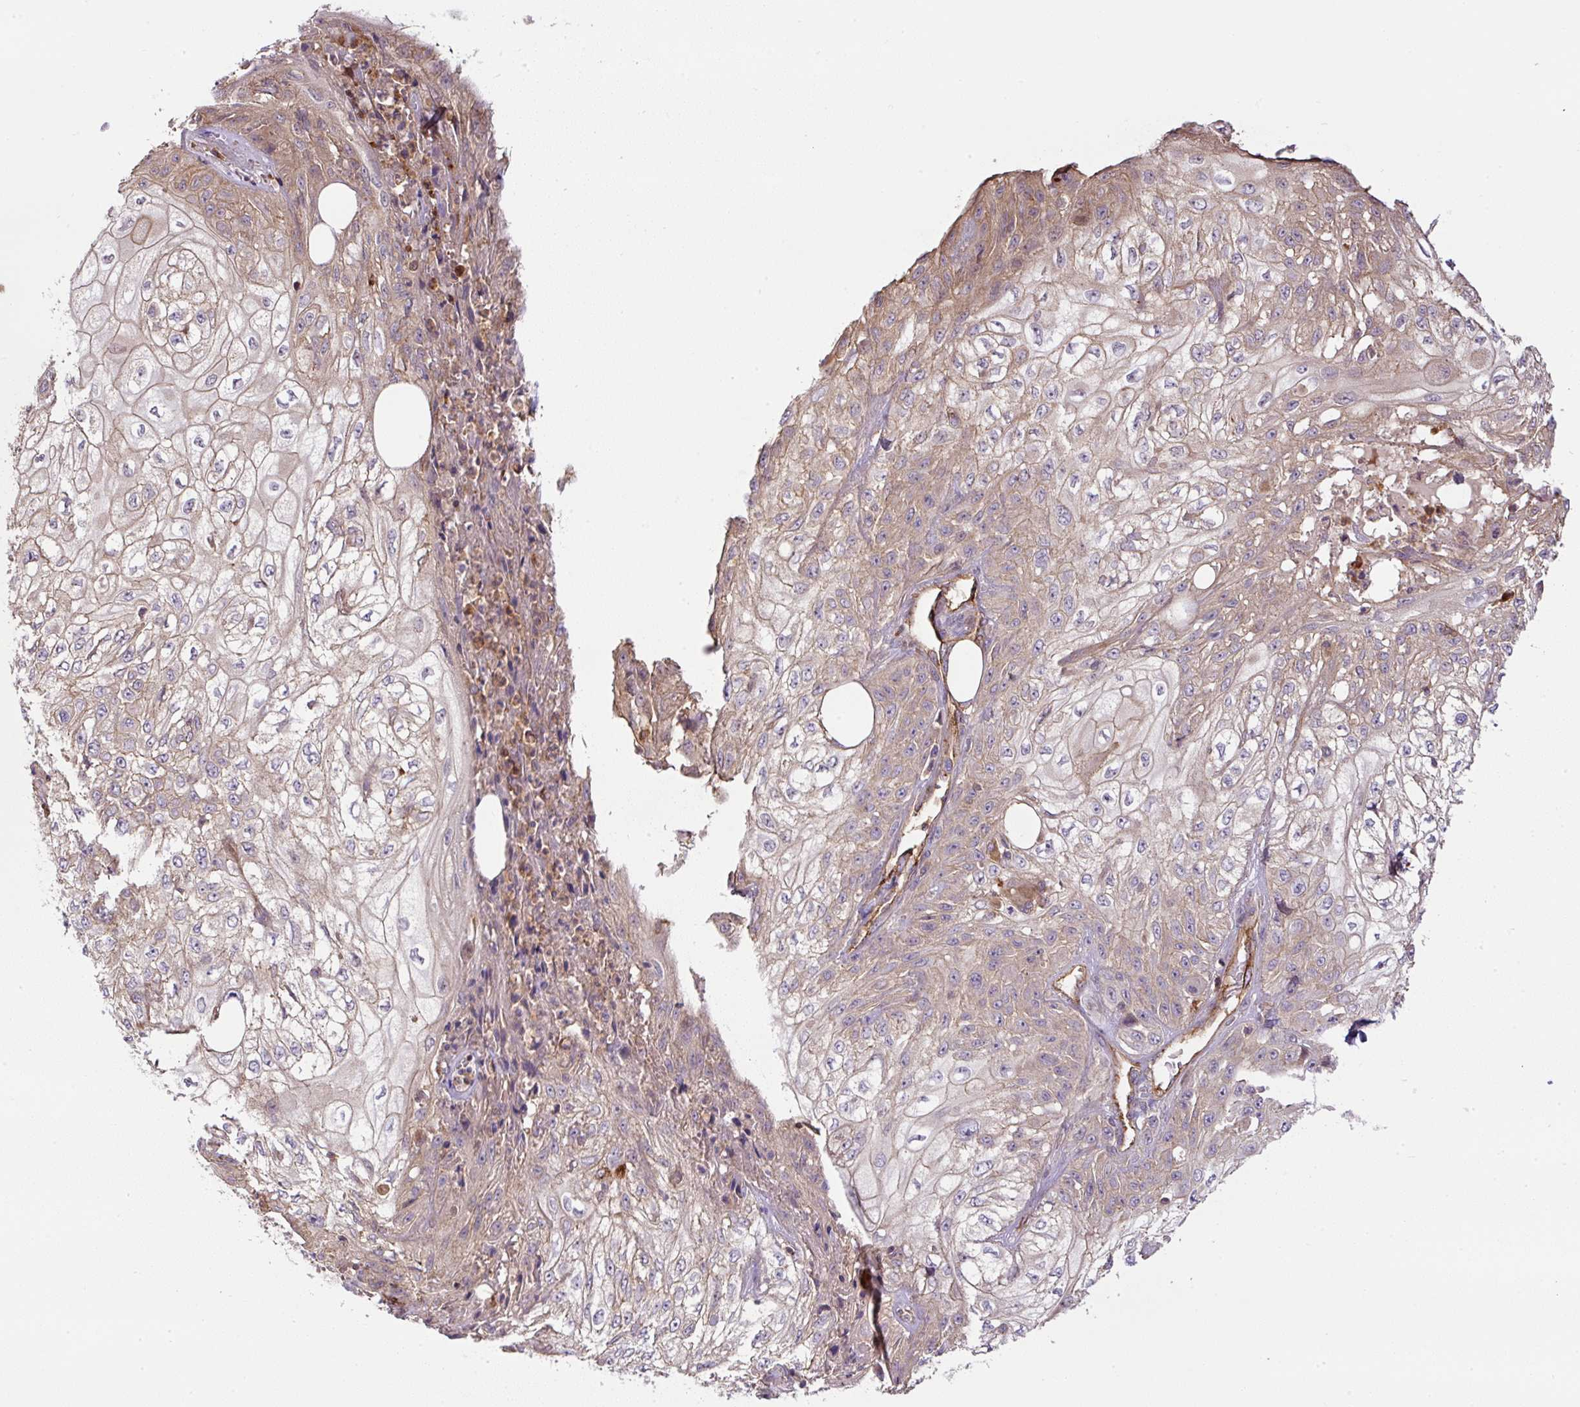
{"staining": {"intensity": "weak", "quantity": "25%-75%", "location": "cytoplasmic/membranous"}, "tissue": "skin cancer", "cell_type": "Tumor cells", "image_type": "cancer", "snomed": [{"axis": "morphology", "description": "Squamous cell carcinoma, NOS"}, {"axis": "morphology", "description": "Squamous cell carcinoma, metastatic, NOS"}, {"axis": "topography", "description": "Skin"}, {"axis": "topography", "description": "Lymph node"}], "caption": "High-magnification brightfield microscopy of skin metastatic squamous cell carcinoma stained with DAB (brown) and counterstained with hematoxylin (blue). tumor cells exhibit weak cytoplasmic/membranous positivity is identified in about25%-75% of cells. (brown staining indicates protein expression, while blue staining denotes nuclei).", "gene": "B3GALT5", "patient": {"sex": "male", "age": 75}}